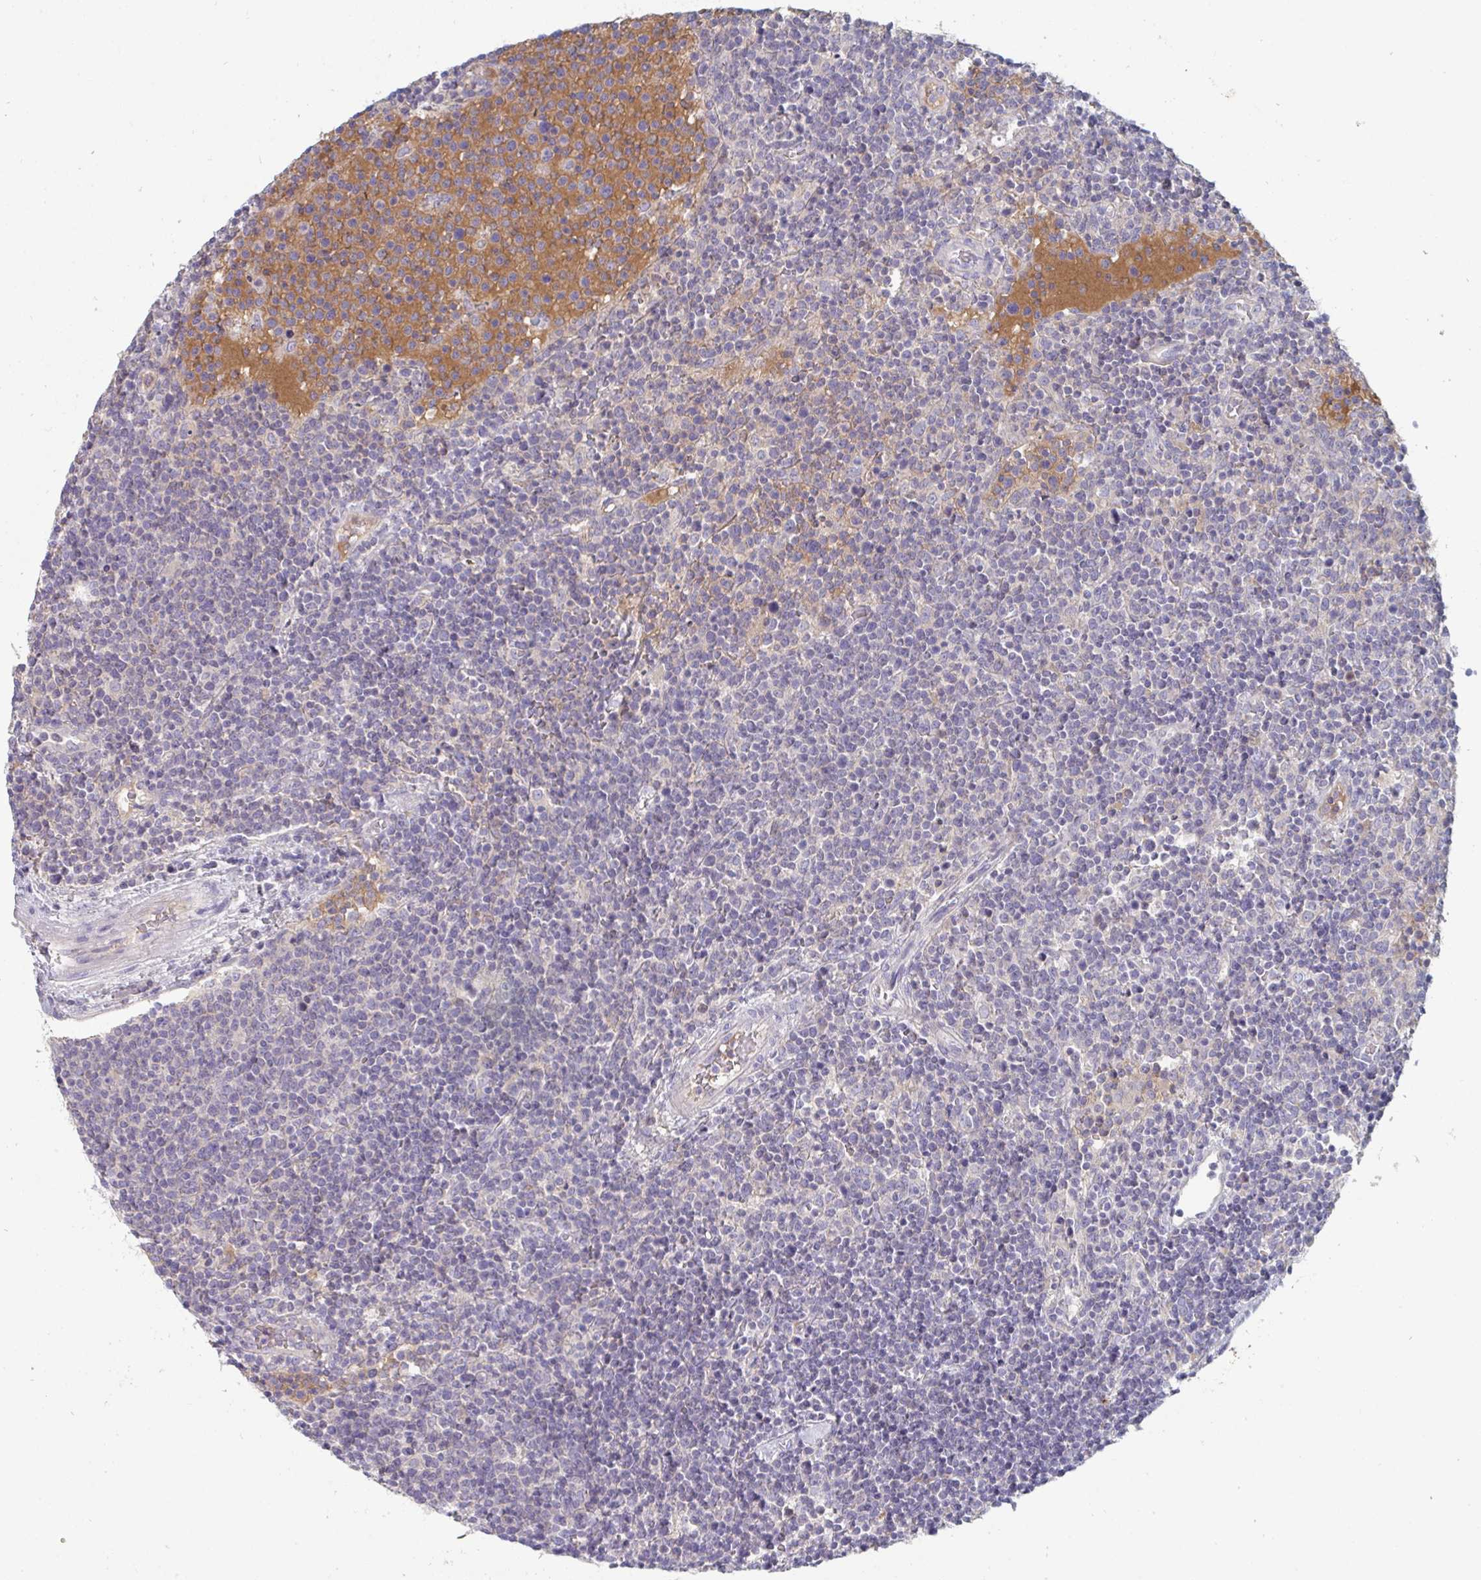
{"staining": {"intensity": "negative", "quantity": "none", "location": "none"}, "tissue": "lymphoma", "cell_type": "Tumor cells", "image_type": "cancer", "snomed": [{"axis": "morphology", "description": "Malignant lymphoma, non-Hodgkin's type, High grade"}, {"axis": "topography", "description": "Lymph node"}], "caption": "Tumor cells are negative for brown protein staining in high-grade malignant lymphoma, non-Hodgkin's type.", "gene": "HGFAC", "patient": {"sex": "male", "age": 61}}